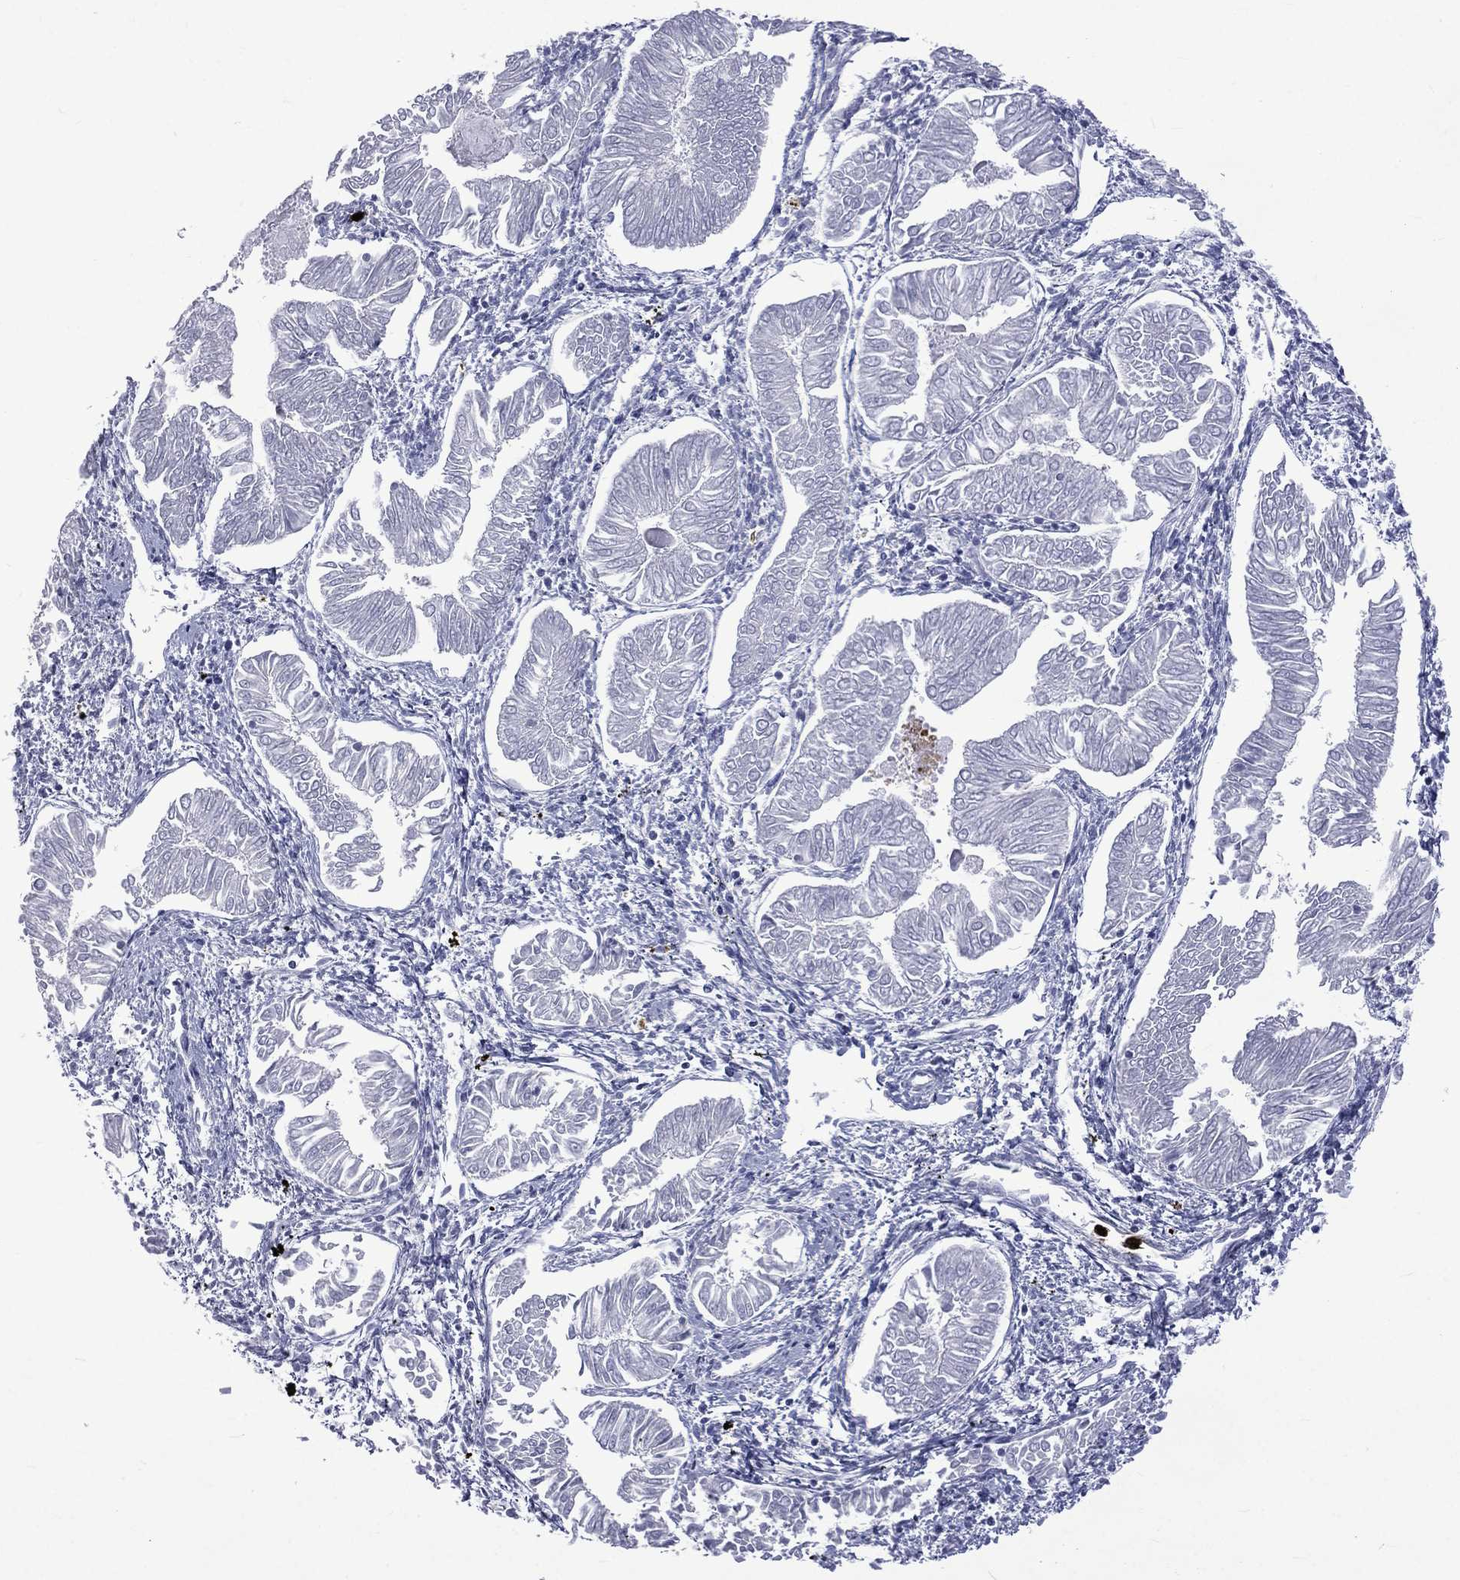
{"staining": {"intensity": "negative", "quantity": "none", "location": "none"}, "tissue": "endometrial cancer", "cell_type": "Tumor cells", "image_type": "cancer", "snomed": [{"axis": "morphology", "description": "Adenocarcinoma, NOS"}, {"axis": "topography", "description": "Endometrium"}], "caption": "An immunohistochemistry histopathology image of endometrial cancer is shown. There is no staining in tumor cells of endometrial cancer.", "gene": "ELANE", "patient": {"sex": "female", "age": 53}}